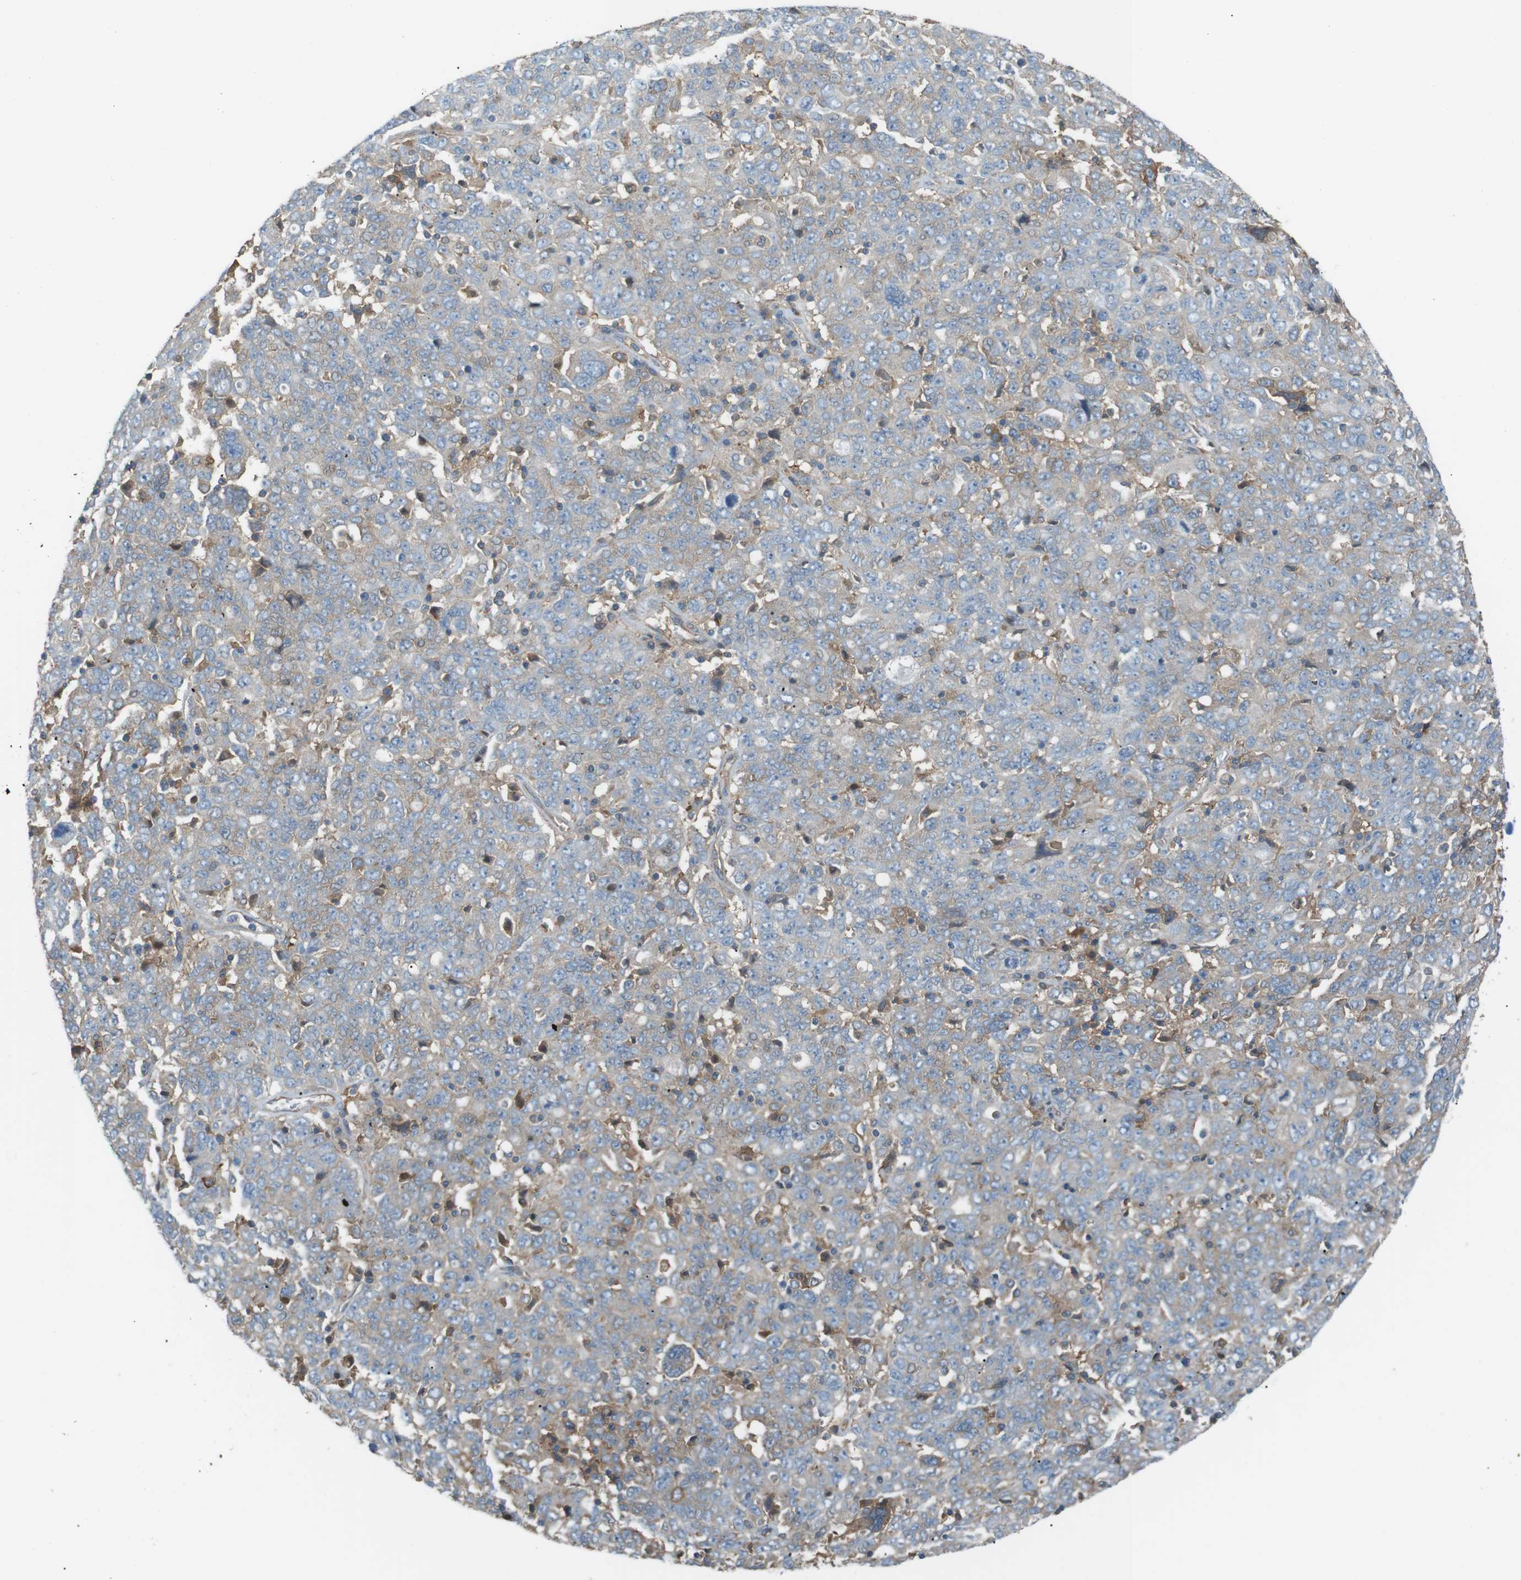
{"staining": {"intensity": "weak", "quantity": "25%-75%", "location": "cytoplasmic/membranous"}, "tissue": "ovarian cancer", "cell_type": "Tumor cells", "image_type": "cancer", "snomed": [{"axis": "morphology", "description": "Carcinoma, endometroid"}, {"axis": "topography", "description": "Ovary"}], "caption": "Immunohistochemistry staining of endometroid carcinoma (ovarian), which reveals low levels of weak cytoplasmic/membranous positivity in about 25%-75% of tumor cells indicating weak cytoplasmic/membranous protein expression. The staining was performed using DAB (brown) for protein detection and nuclei were counterstained in hematoxylin (blue).", "gene": "PEPD", "patient": {"sex": "female", "age": 62}}